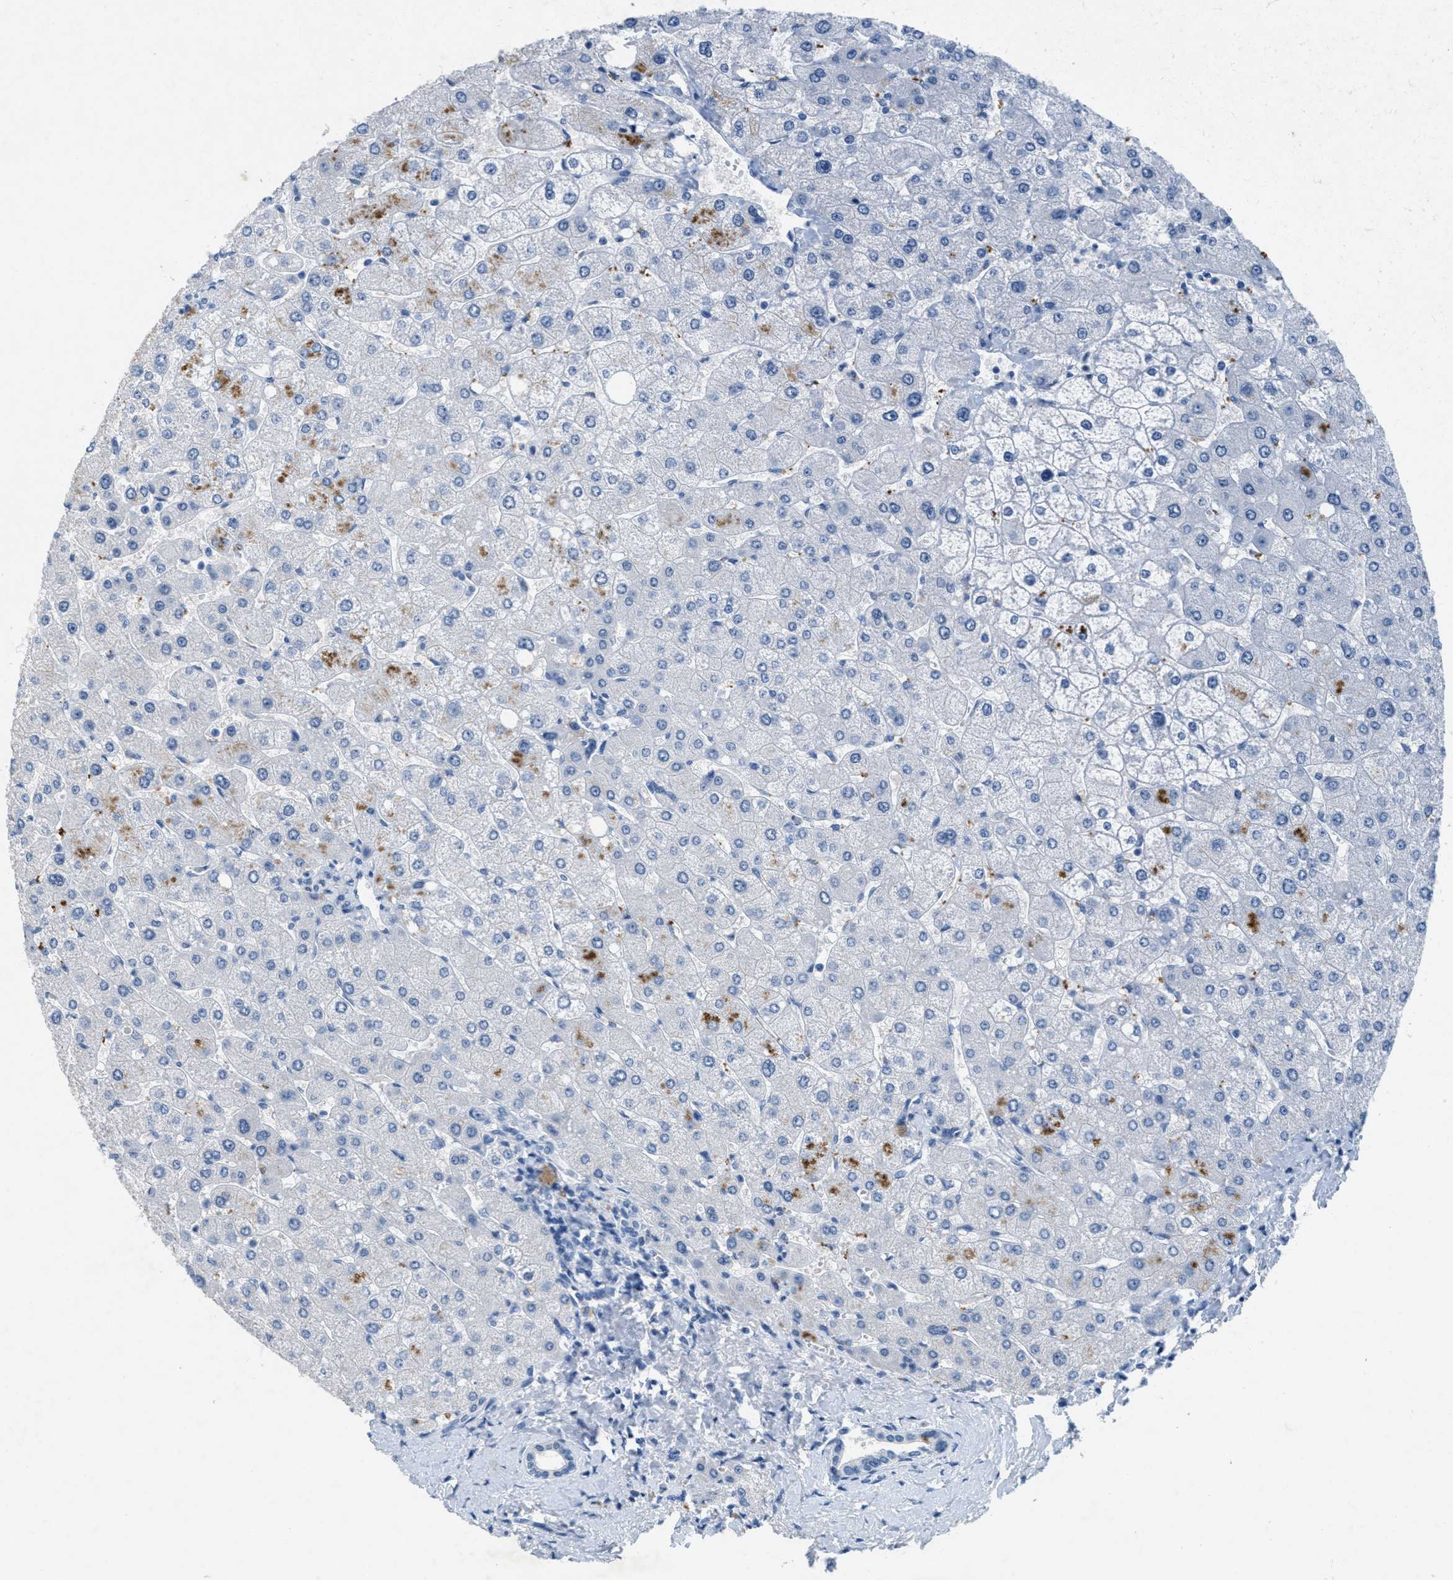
{"staining": {"intensity": "moderate", "quantity": "<25%", "location": "cytoplasmic/membranous"}, "tissue": "liver", "cell_type": "Cholangiocytes", "image_type": "normal", "snomed": [{"axis": "morphology", "description": "Normal tissue, NOS"}, {"axis": "topography", "description": "Liver"}], "caption": "IHC image of unremarkable human liver stained for a protein (brown), which displays low levels of moderate cytoplasmic/membranous staining in approximately <25% of cholangiocytes.", "gene": "GPM6A", "patient": {"sex": "male", "age": 55}}